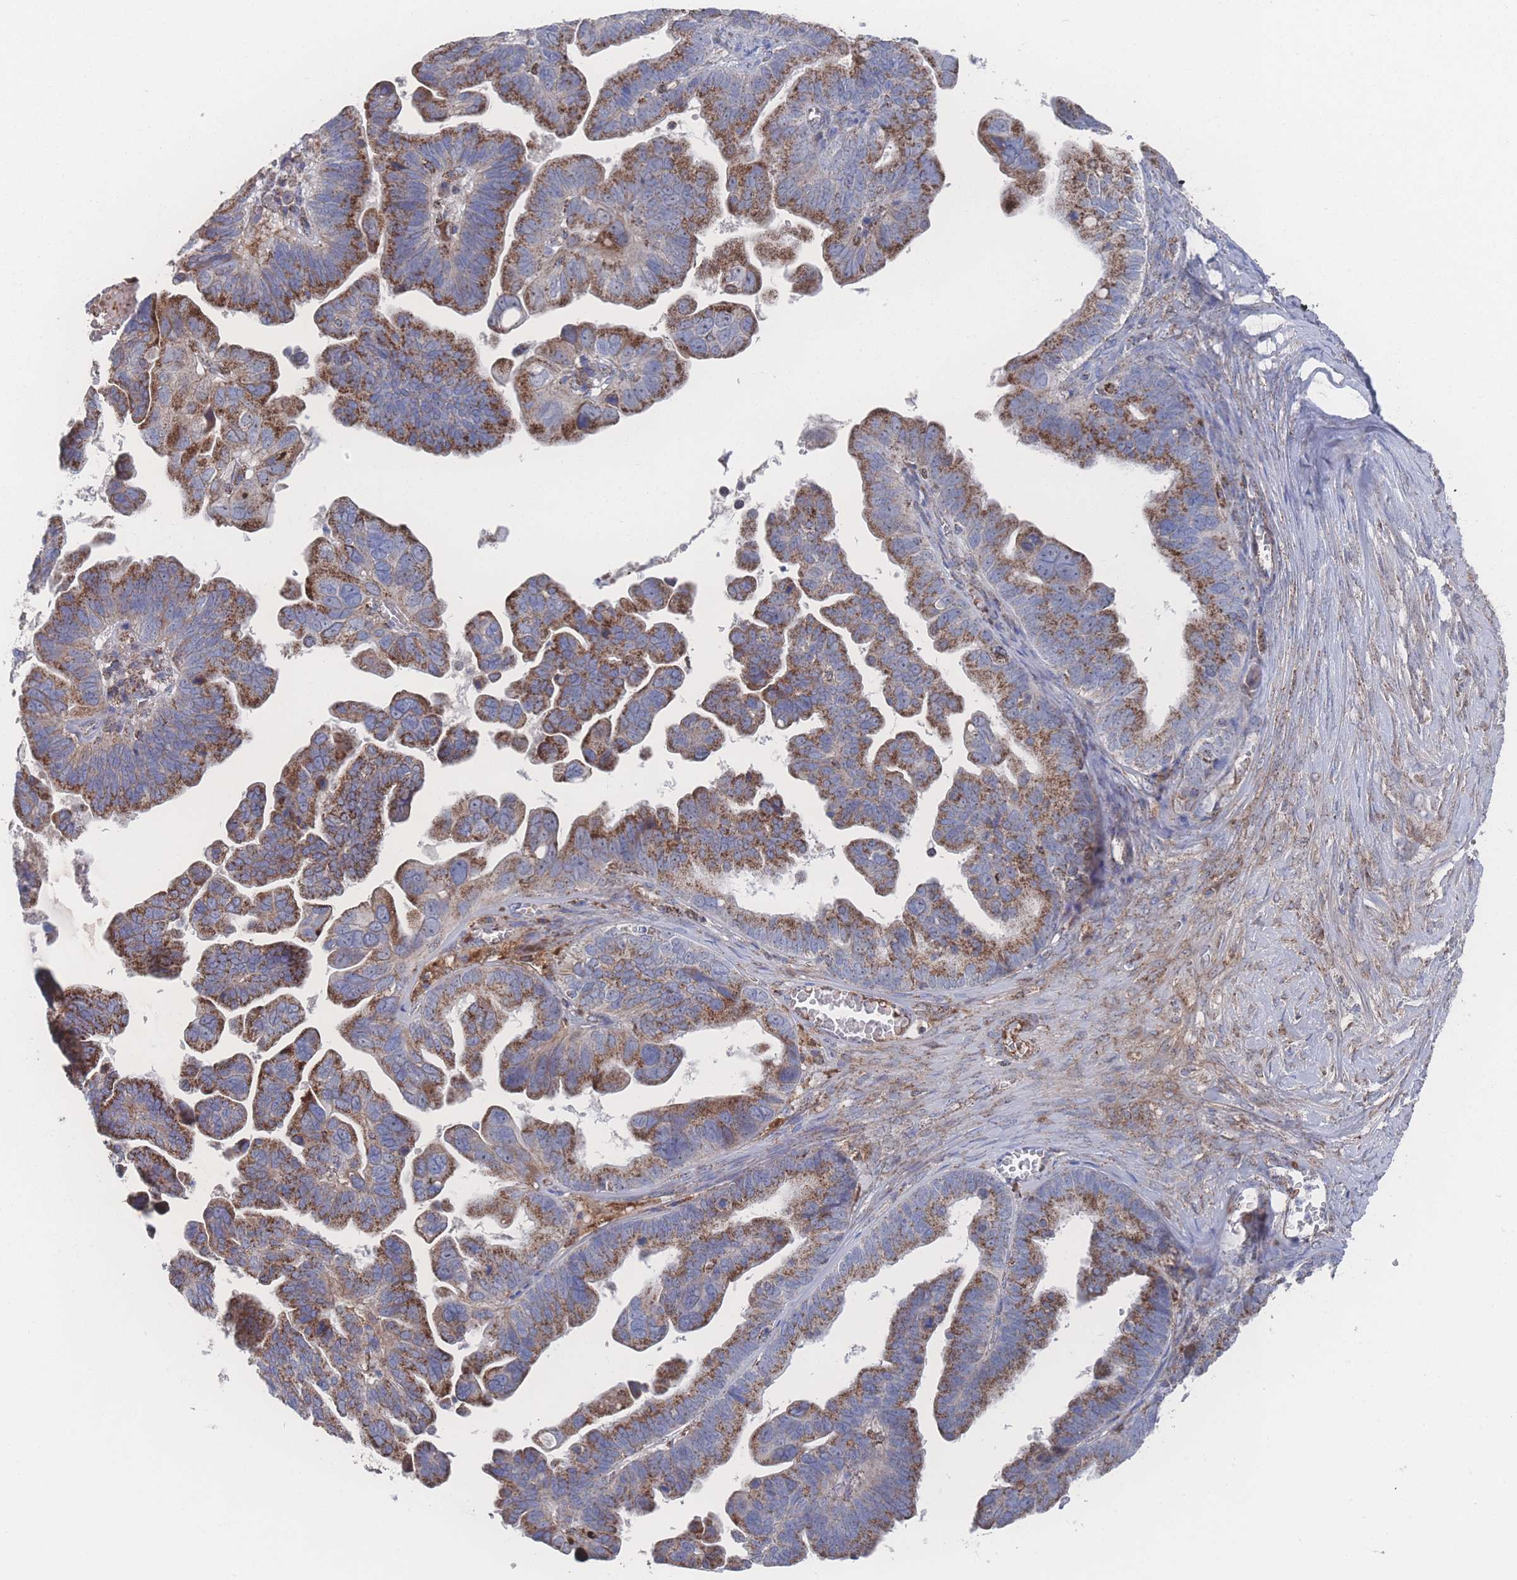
{"staining": {"intensity": "strong", "quantity": ">75%", "location": "cytoplasmic/membranous"}, "tissue": "ovarian cancer", "cell_type": "Tumor cells", "image_type": "cancer", "snomed": [{"axis": "morphology", "description": "Cystadenocarcinoma, serous, NOS"}, {"axis": "topography", "description": "Ovary"}], "caption": "A brown stain highlights strong cytoplasmic/membranous expression of a protein in human ovarian cancer (serous cystadenocarcinoma) tumor cells.", "gene": "PEX14", "patient": {"sex": "female", "age": 56}}